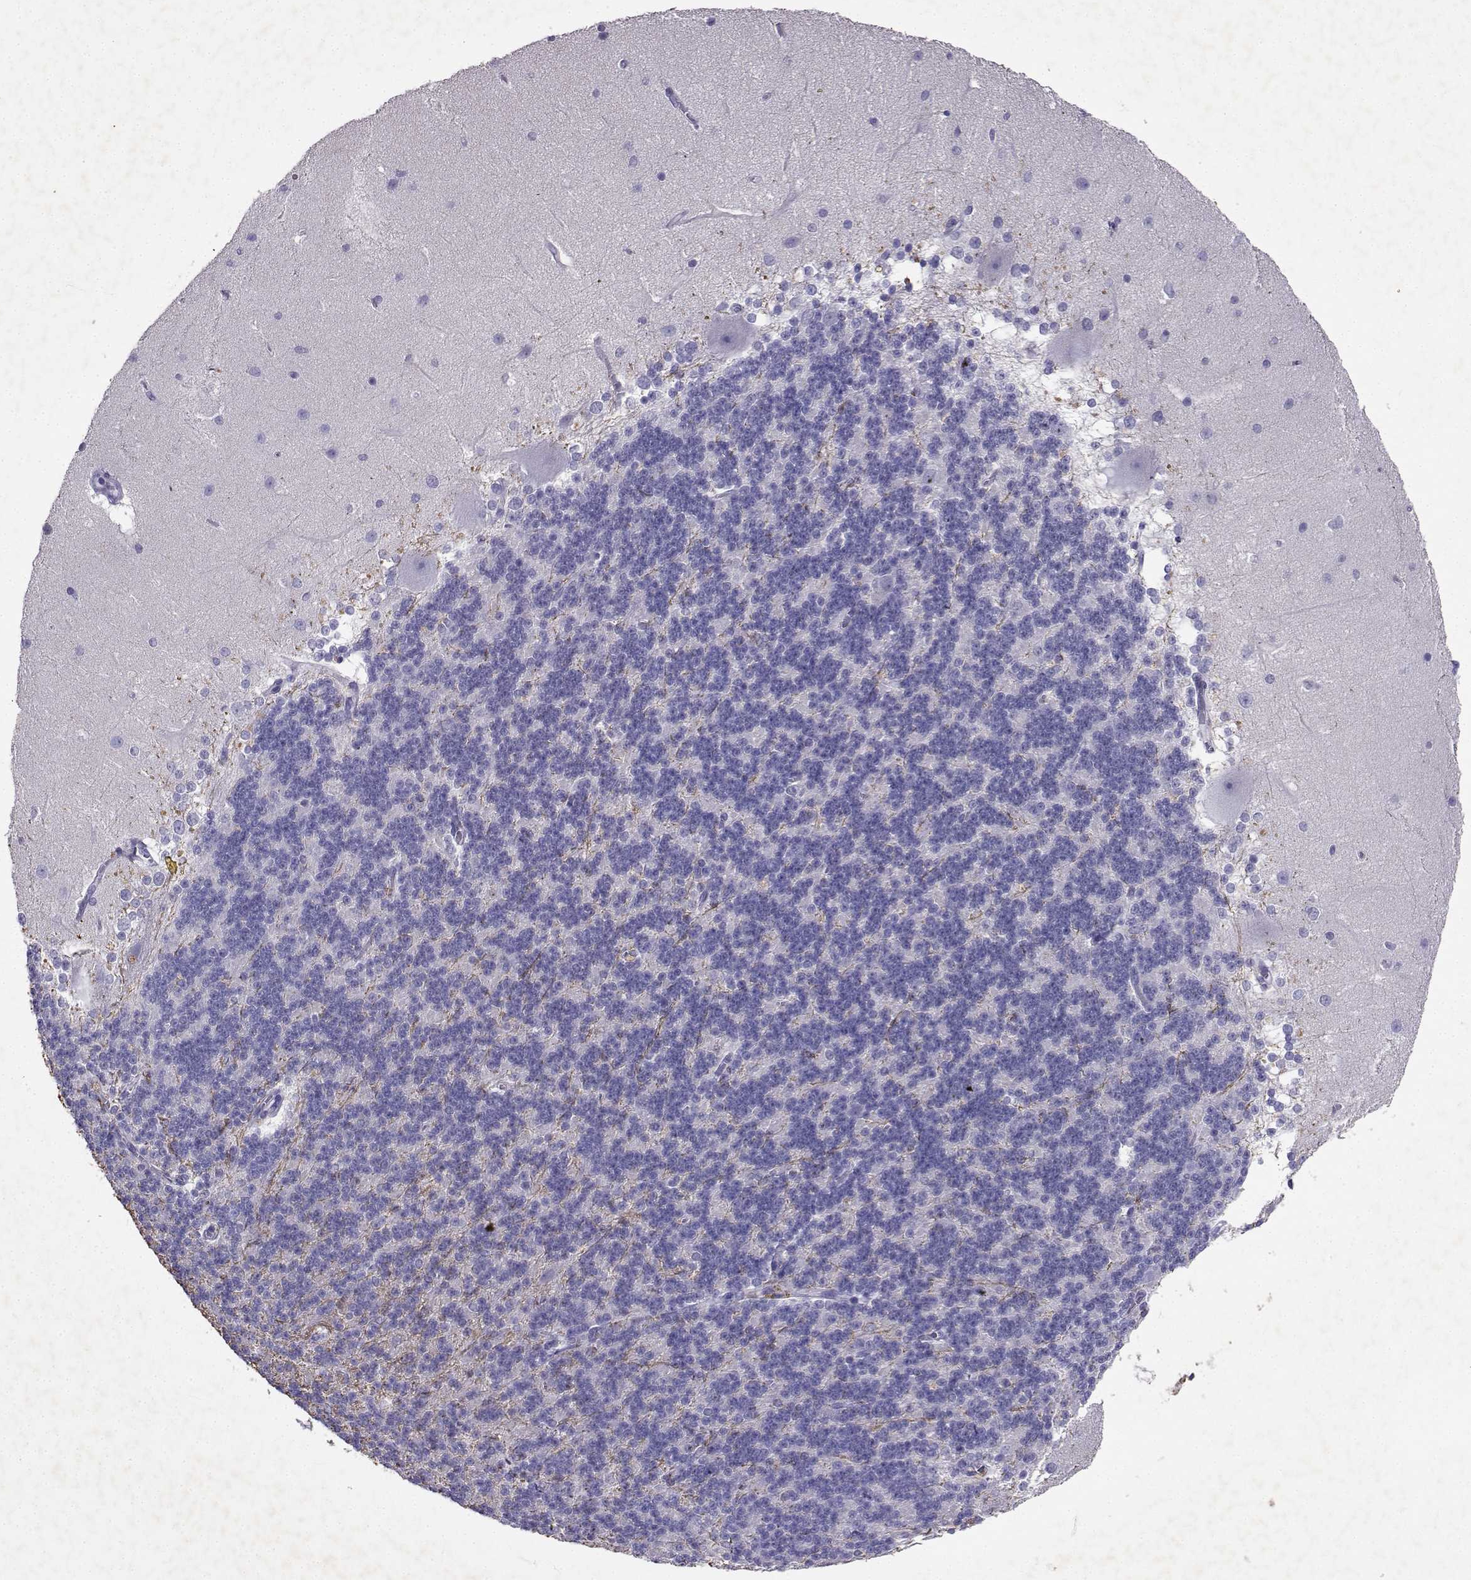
{"staining": {"intensity": "negative", "quantity": "none", "location": "none"}, "tissue": "cerebellum", "cell_type": "Cells in granular layer", "image_type": "normal", "snomed": [{"axis": "morphology", "description": "Normal tissue, NOS"}, {"axis": "topography", "description": "Cerebellum"}], "caption": "The photomicrograph displays no staining of cells in granular layer in unremarkable cerebellum. (Brightfield microscopy of DAB IHC at high magnification).", "gene": "GRIK4", "patient": {"sex": "female", "age": 19}}